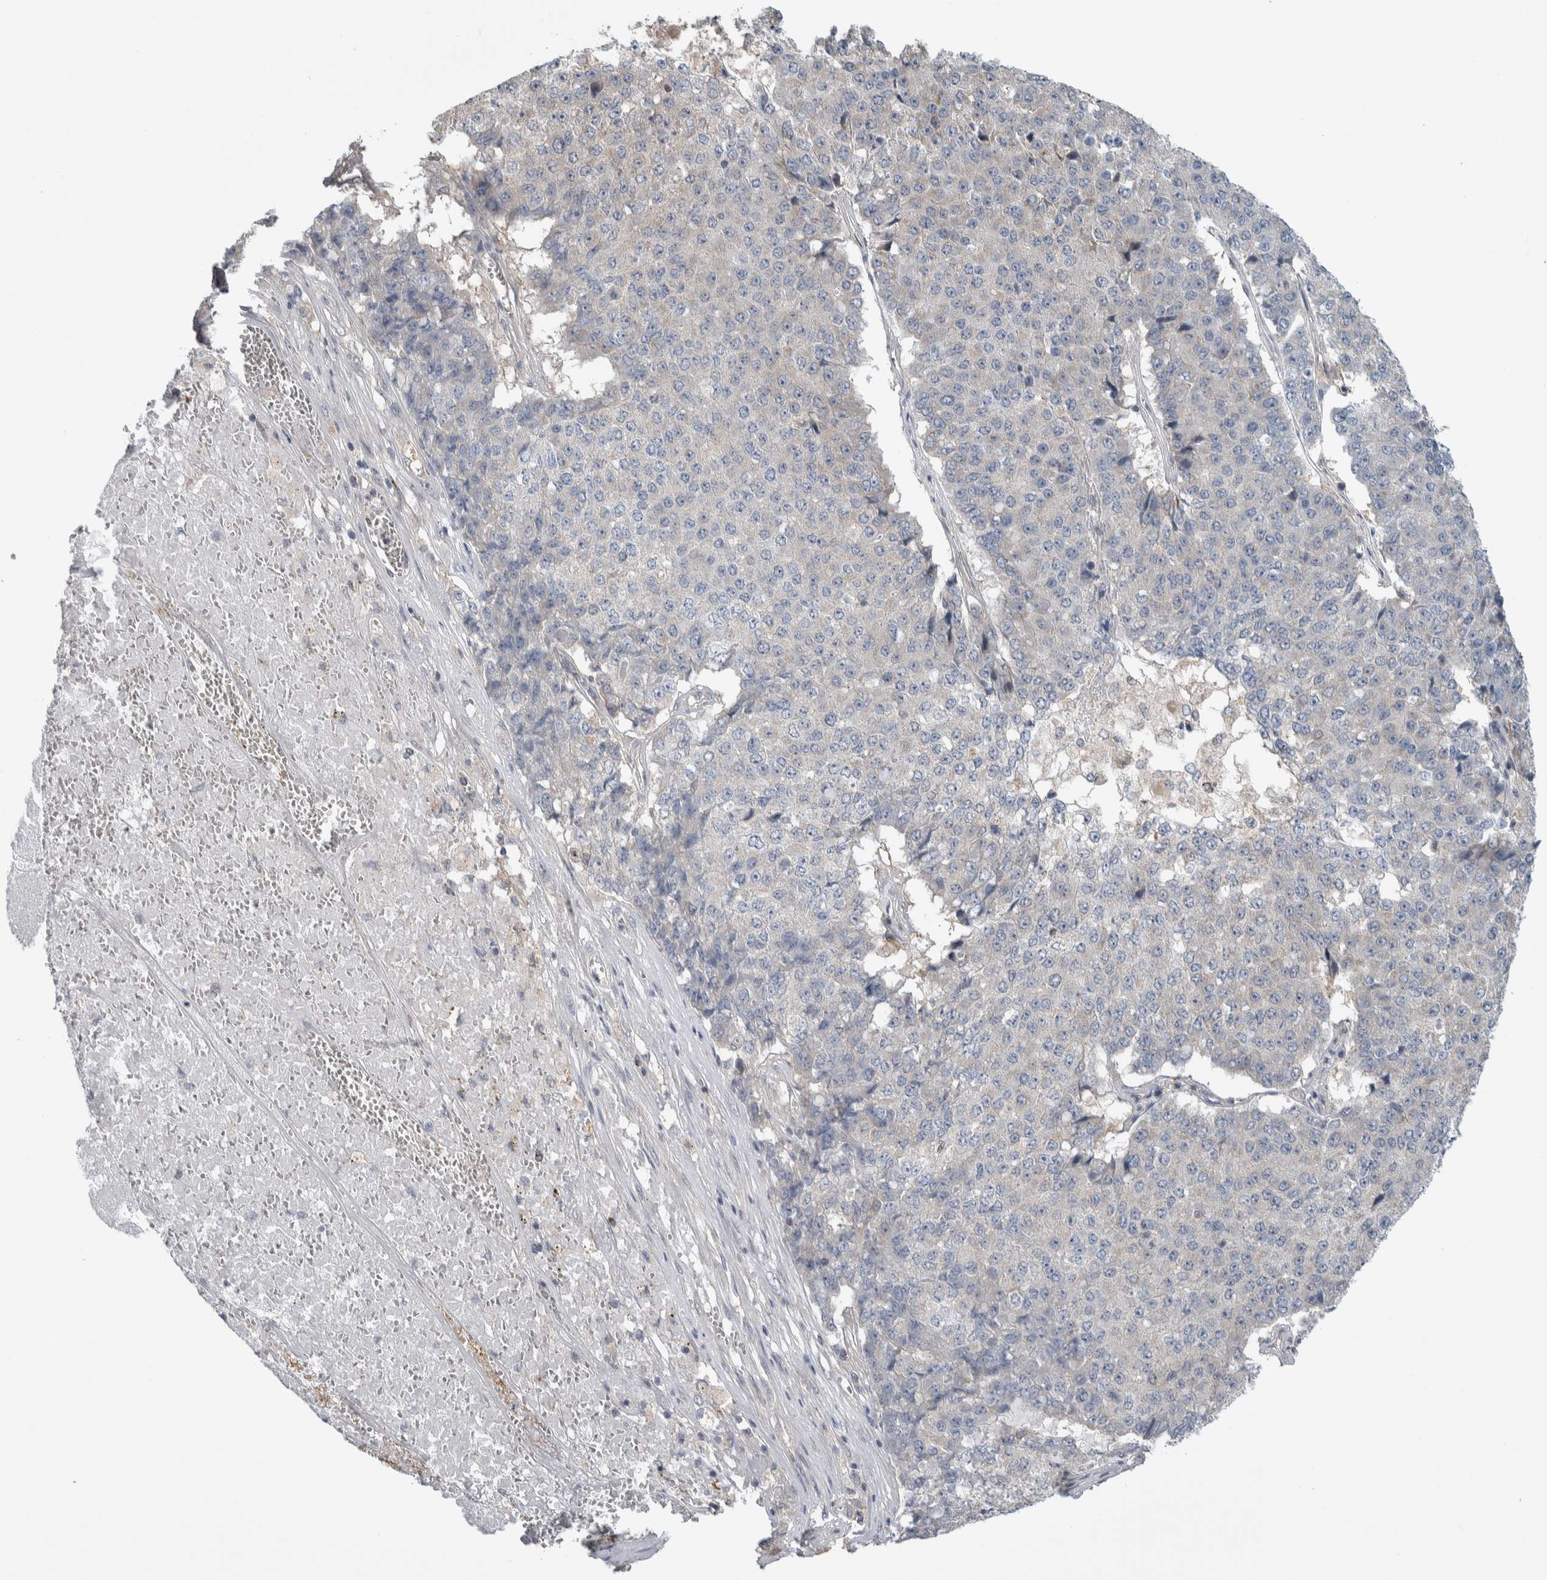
{"staining": {"intensity": "negative", "quantity": "none", "location": "none"}, "tissue": "pancreatic cancer", "cell_type": "Tumor cells", "image_type": "cancer", "snomed": [{"axis": "morphology", "description": "Adenocarcinoma, NOS"}, {"axis": "topography", "description": "Pancreas"}], "caption": "Immunohistochemistry image of pancreatic adenocarcinoma stained for a protein (brown), which shows no staining in tumor cells.", "gene": "TAX1BP1", "patient": {"sex": "male", "age": 50}}